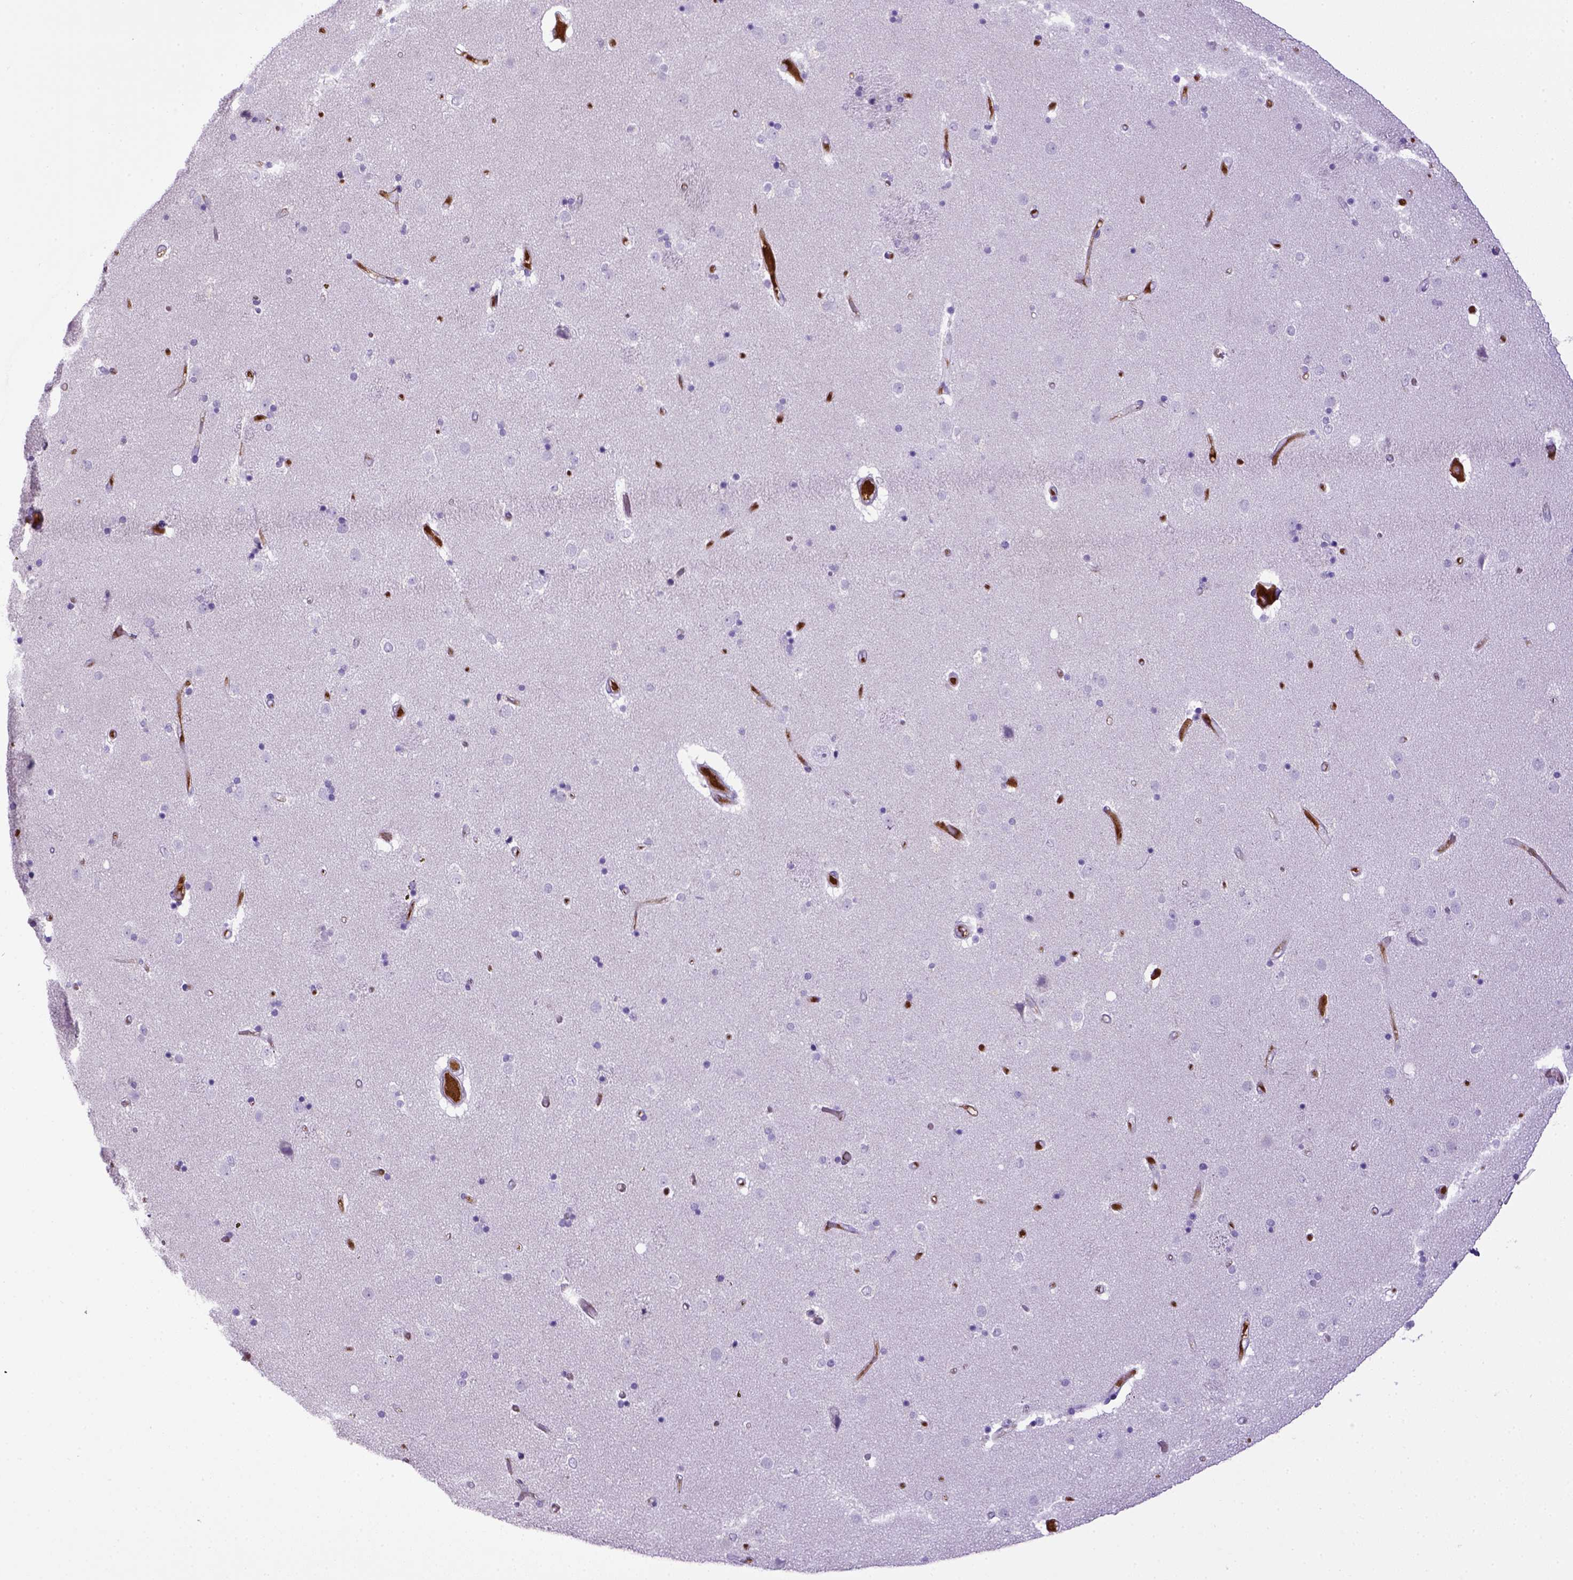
{"staining": {"intensity": "negative", "quantity": "none", "location": "none"}, "tissue": "caudate", "cell_type": "Glial cells", "image_type": "normal", "snomed": [{"axis": "morphology", "description": "Normal tissue, NOS"}, {"axis": "topography", "description": "Lateral ventricle wall"}], "caption": "Immunohistochemical staining of normal caudate reveals no significant staining in glial cells.", "gene": "ITIH4", "patient": {"sex": "female", "age": 71}}